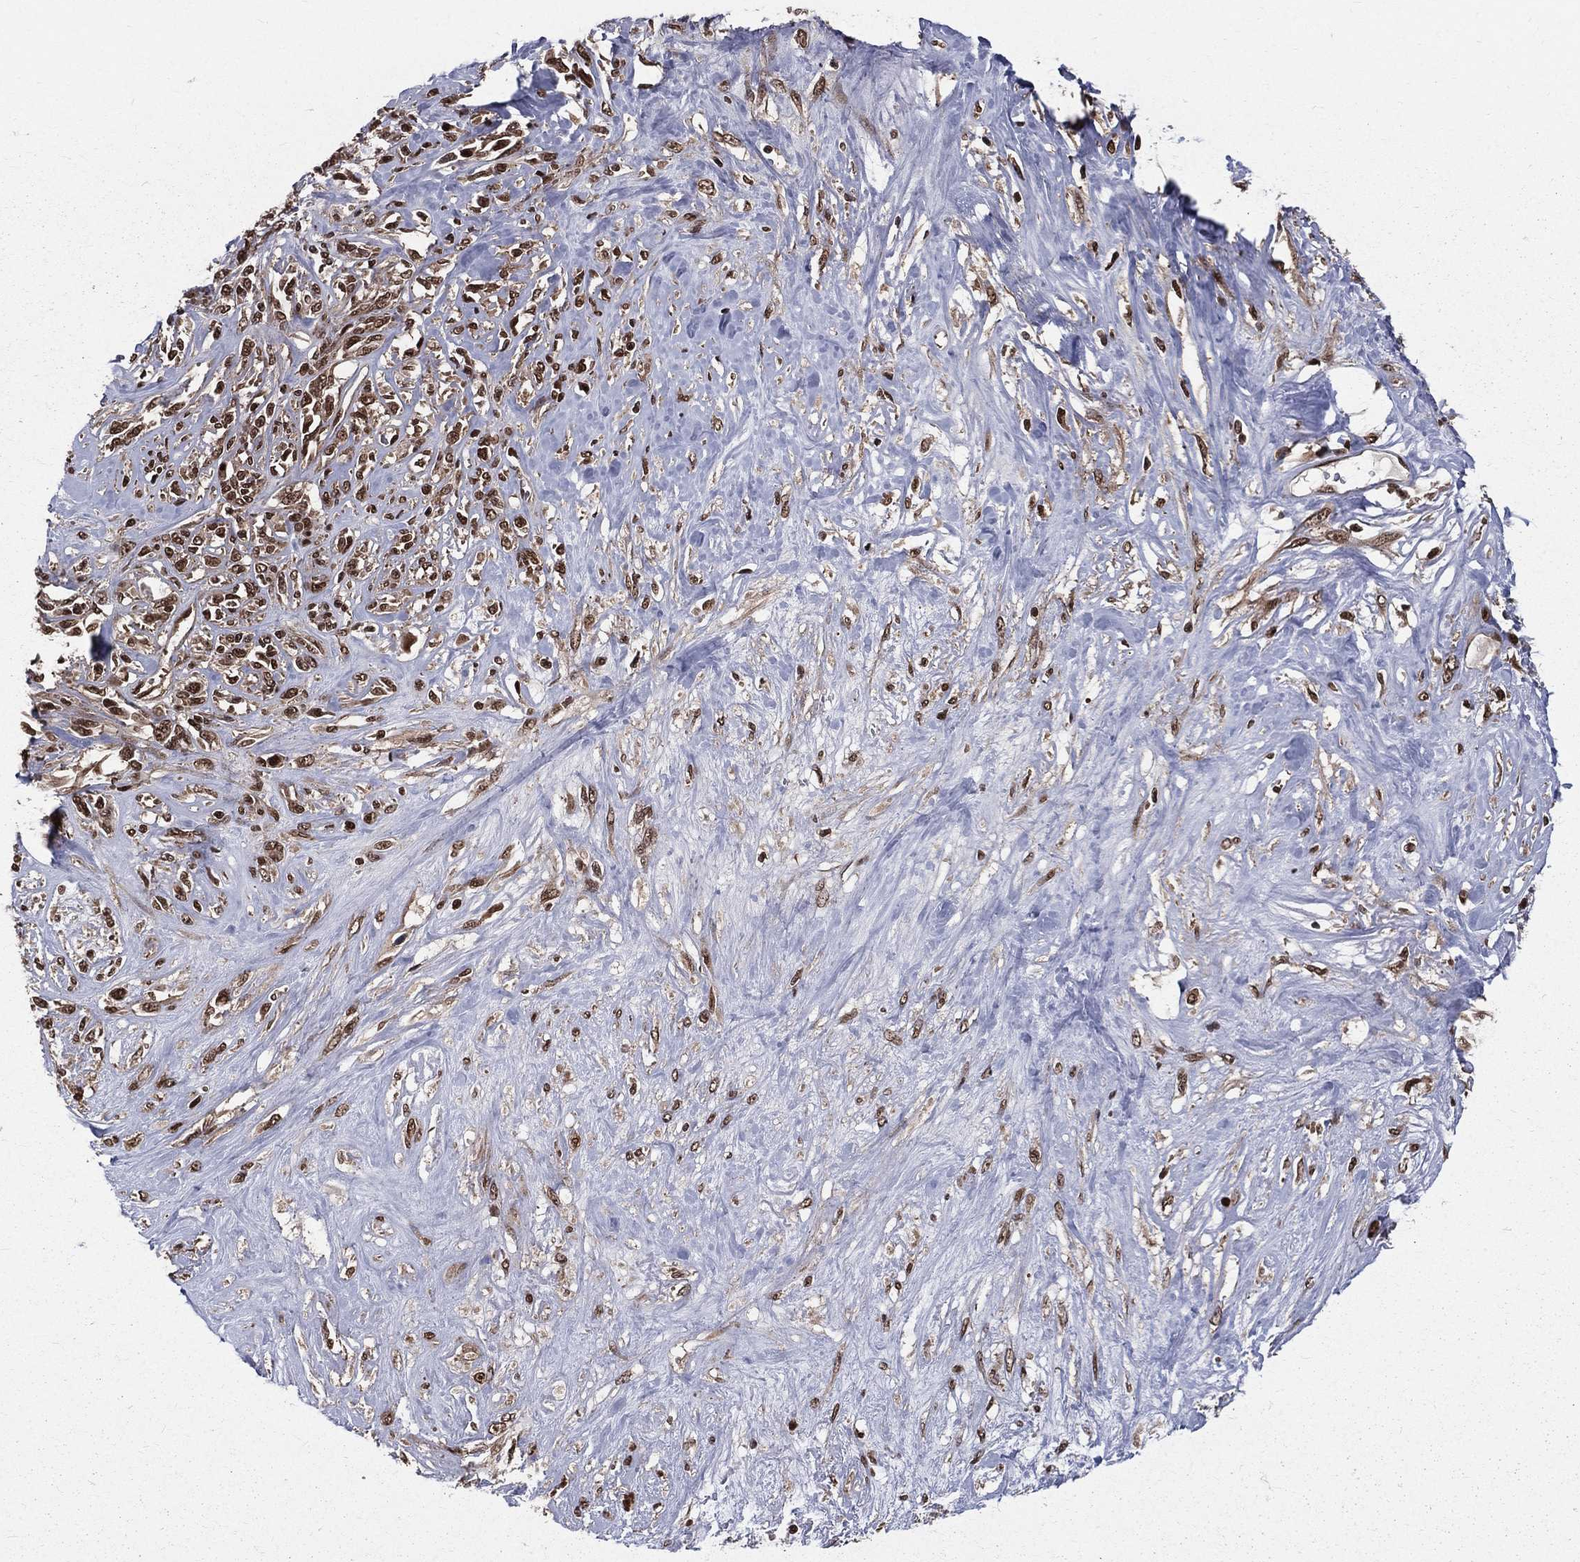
{"staining": {"intensity": "strong", "quantity": ">75%", "location": "nuclear"}, "tissue": "melanoma", "cell_type": "Tumor cells", "image_type": "cancer", "snomed": [{"axis": "morphology", "description": "Malignant melanoma, NOS"}, {"axis": "topography", "description": "Skin"}], "caption": "An immunohistochemistry (IHC) photomicrograph of neoplastic tissue is shown. Protein staining in brown shows strong nuclear positivity in melanoma within tumor cells. Using DAB (3,3'-diaminobenzidine) (brown) and hematoxylin (blue) stains, captured at high magnification using brightfield microscopy.", "gene": "COPS4", "patient": {"sex": "female", "age": 91}}